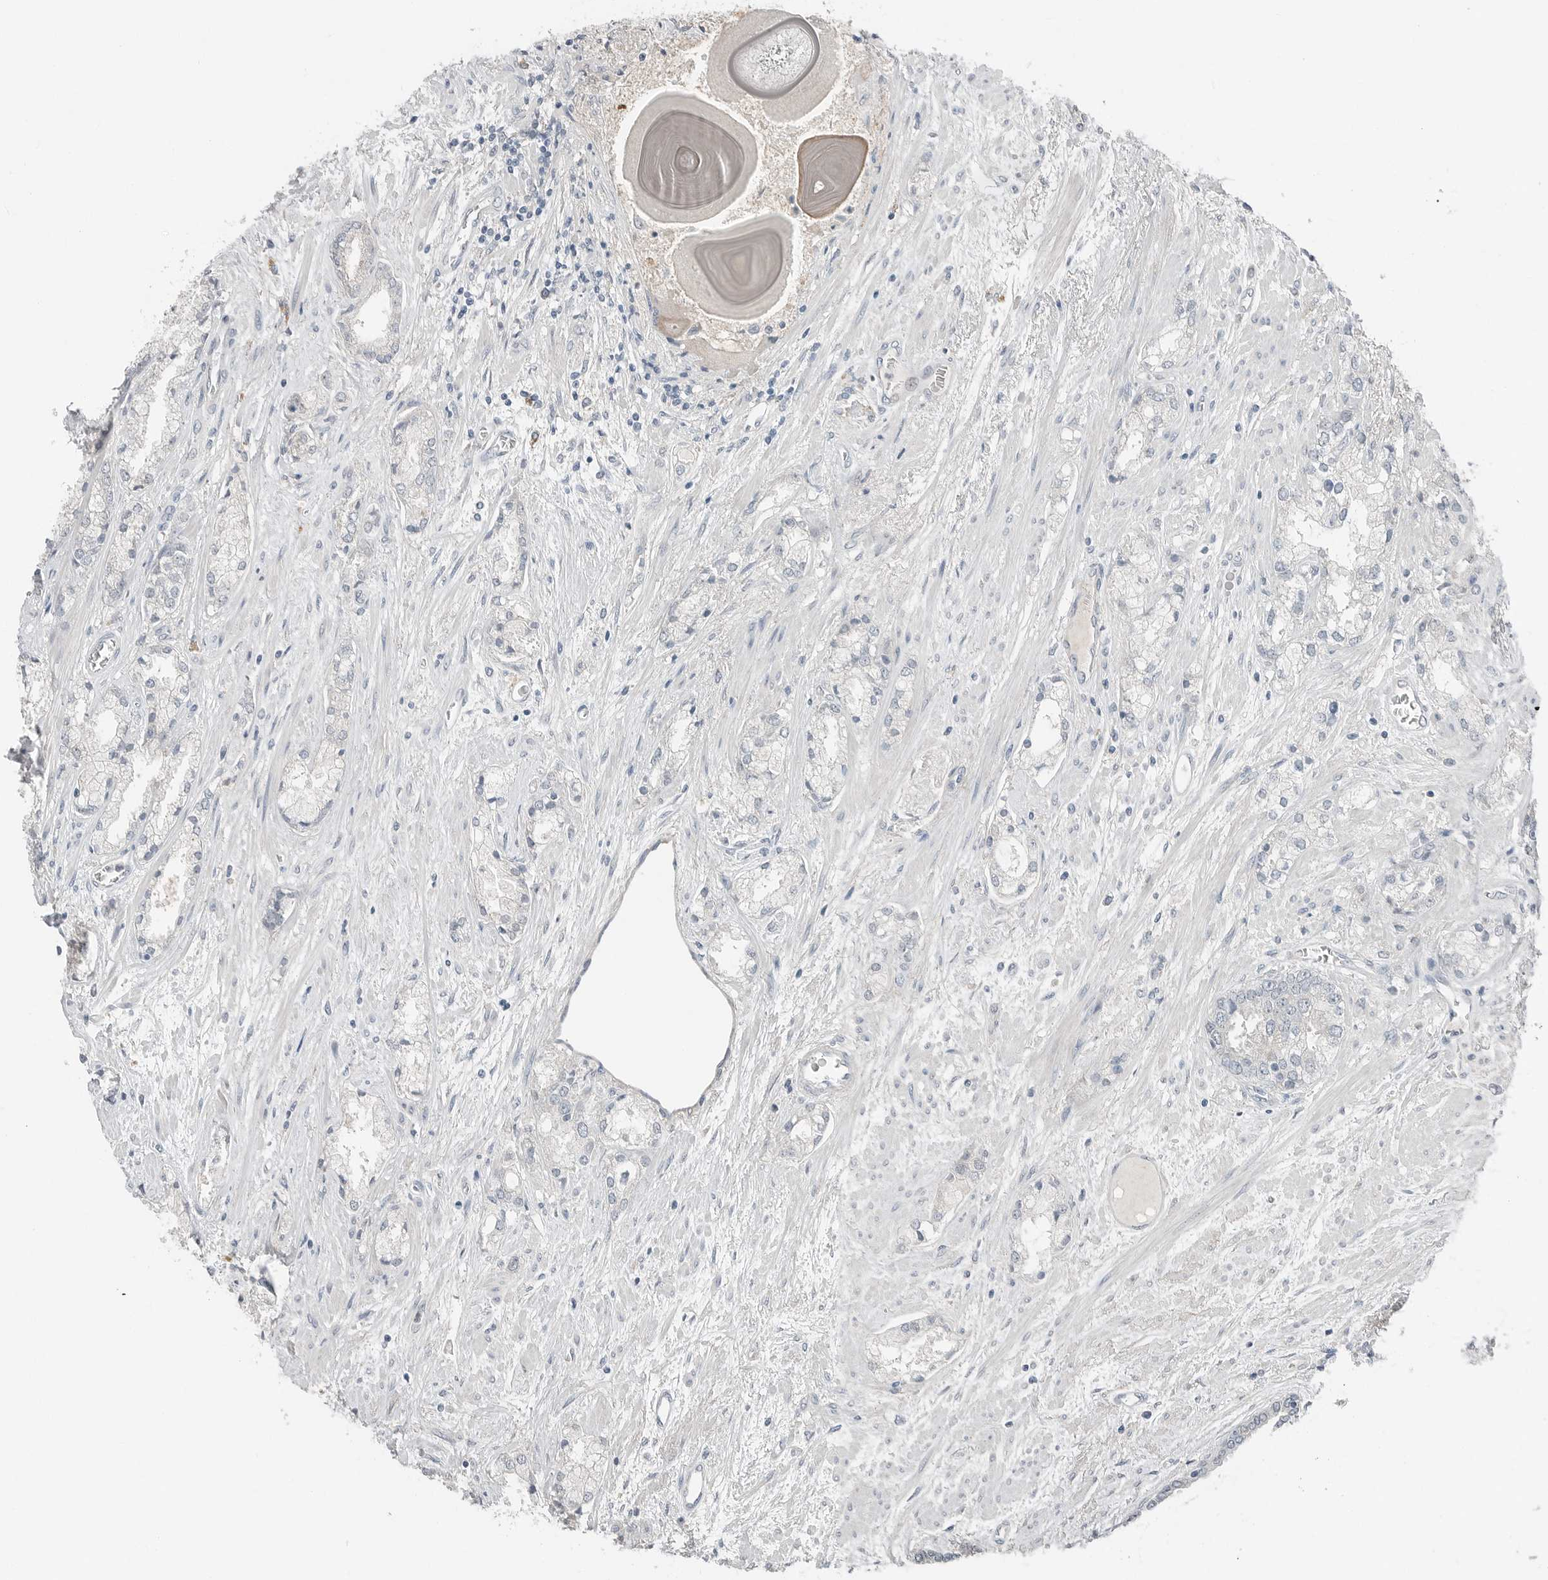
{"staining": {"intensity": "negative", "quantity": "none", "location": "none"}, "tissue": "prostate cancer", "cell_type": "Tumor cells", "image_type": "cancer", "snomed": [{"axis": "morphology", "description": "Adenocarcinoma, High grade"}, {"axis": "topography", "description": "Prostate"}], "caption": "Tumor cells are negative for protein expression in human prostate adenocarcinoma (high-grade).", "gene": "FCRLB", "patient": {"sex": "male", "age": 50}}